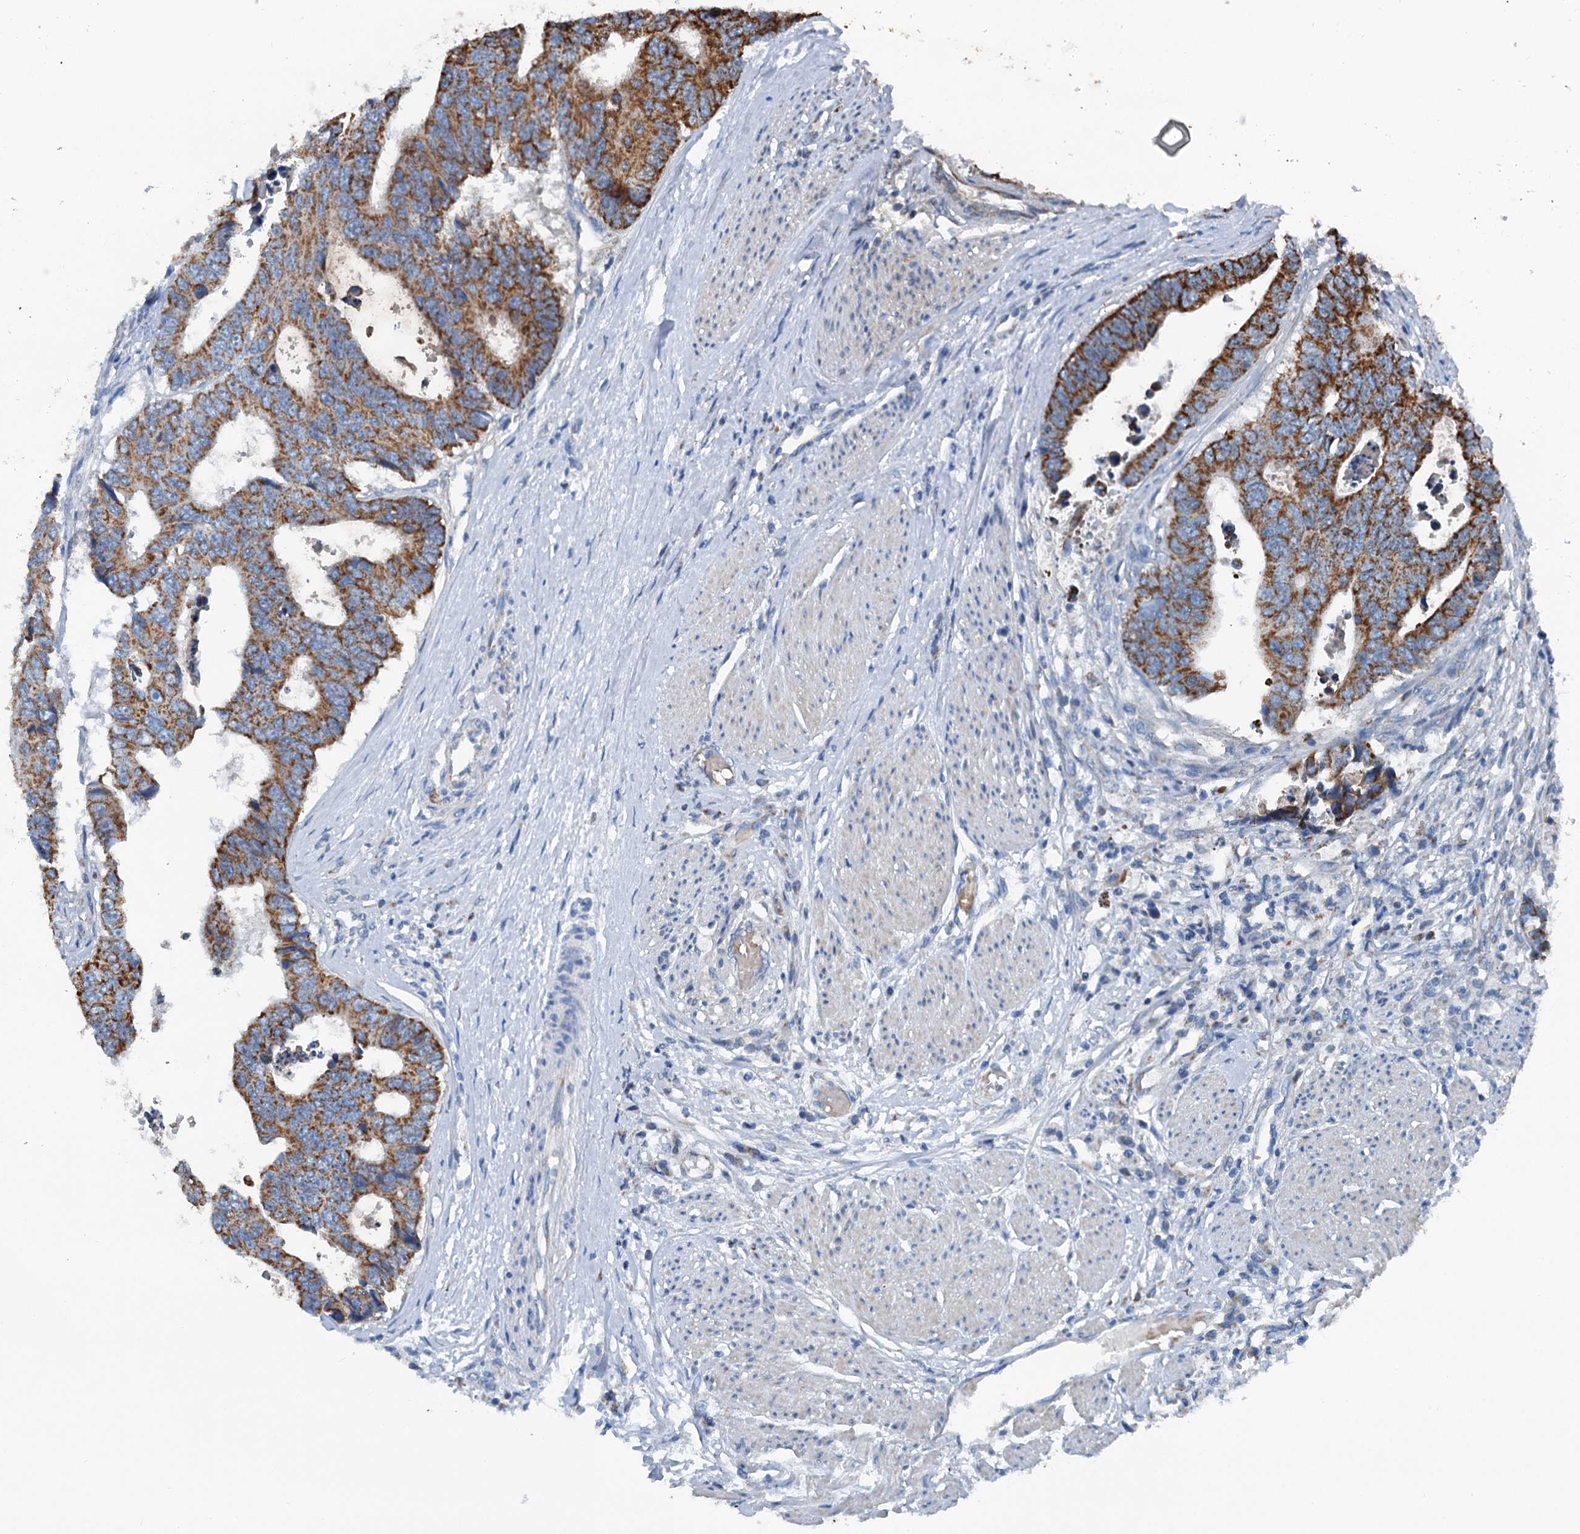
{"staining": {"intensity": "strong", "quantity": ">75%", "location": "cytoplasmic/membranous"}, "tissue": "colorectal cancer", "cell_type": "Tumor cells", "image_type": "cancer", "snomed": [{"axis": "morphology", "description": "Adenocarcinoma, NOS"}, {"axis": "topography", "description": "Rectum"}], "caption": "Strong cytoplasmic/membranous staining for a protein is appreciated in about >75% of tumor cells of colorectal adenocarcinoma using immunohistochemistry (IHC).", "gene": "TRPT1", "patient": {"sex": "male", "age": 84}}